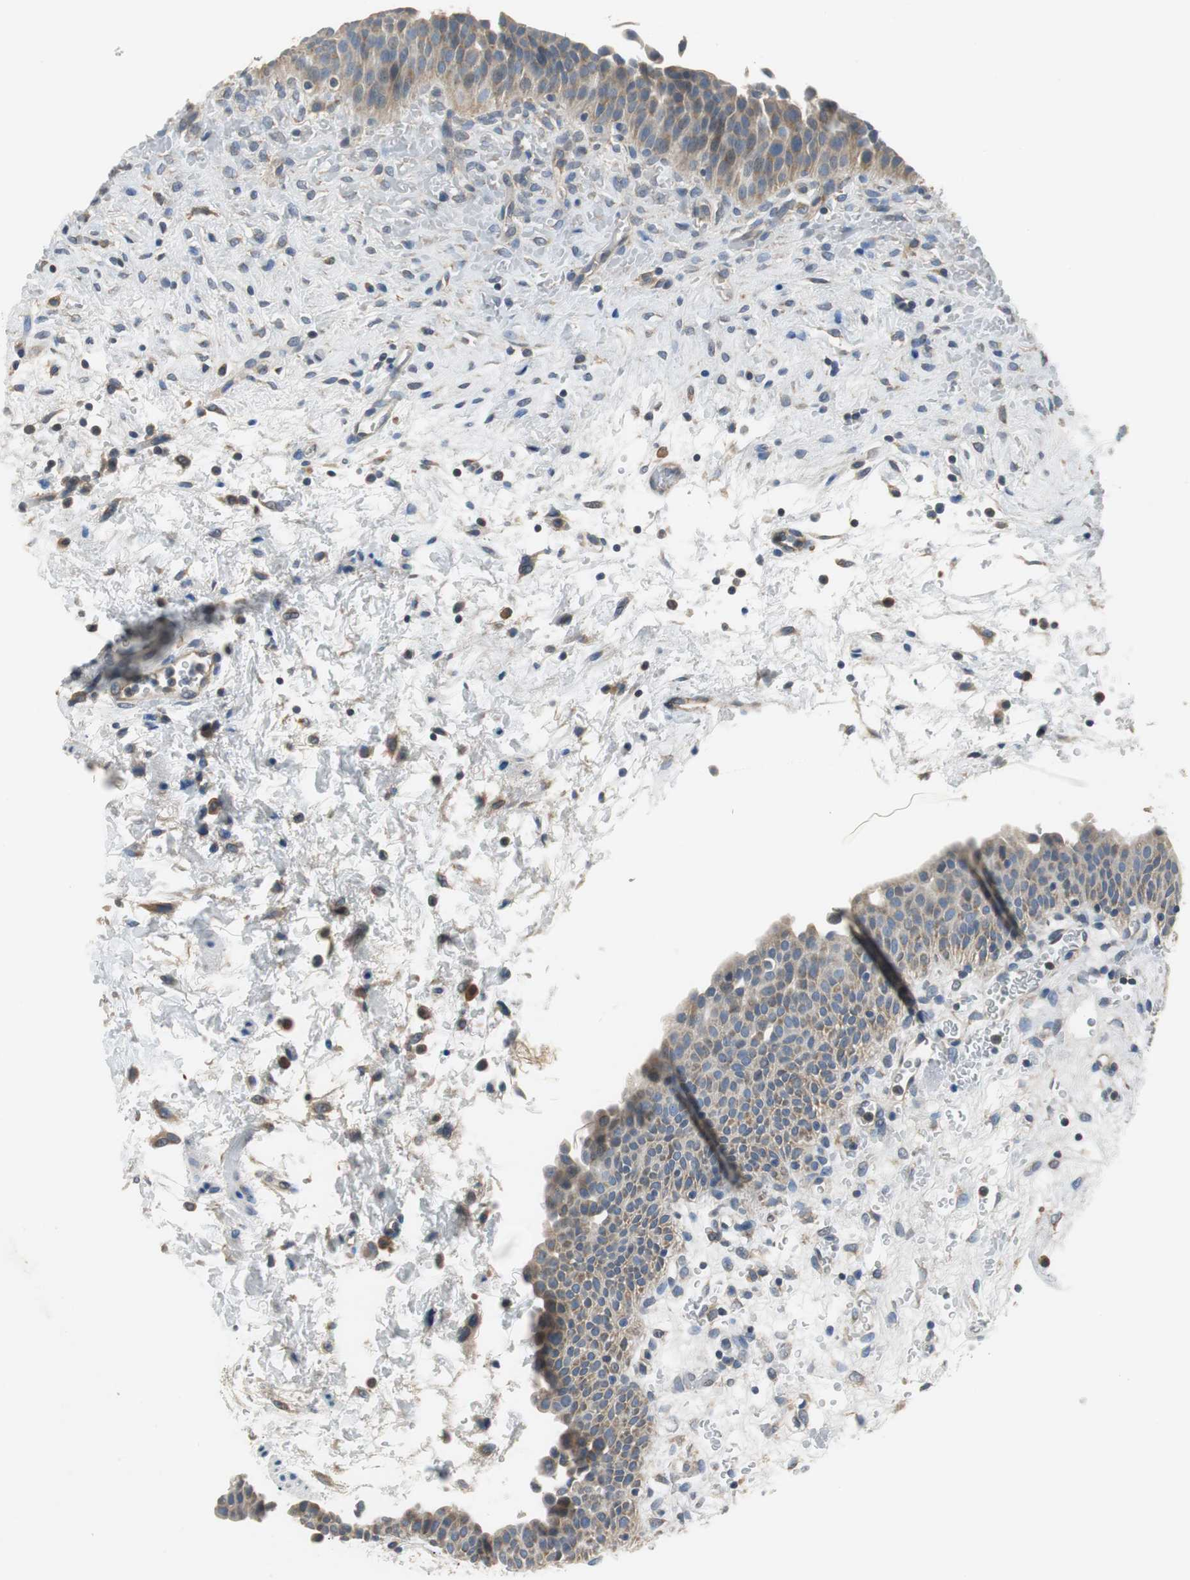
{"staining": {"intensity": "weak", "quantity": "25%-75%", "location": "cytoplasmic/membranous"}, "tissue": "urinary bladder", "cell_type": "Urothelial cells", "image_type": "normal", "snomed": [{"axis": "morphology", "description": "Normal tissue, NOS"}, {"axis": "morphology", "description": "Dysplasia, NOS"}, {"axis": "topography", "description": "Urinary bladder"}], "caption": "High-magnification brightfield microscopy of normal urinary bladder stained with DAB (3,3'-diaminobenzidine) (brown) and counterstained with hematoxylin (blue). urothelial cells exhibit weak cytoplasmic/membranous expression is present in approximately25%-75% of cells.", "gene": "MTIF2", "patient": {"sex": "male", "age": 35}}